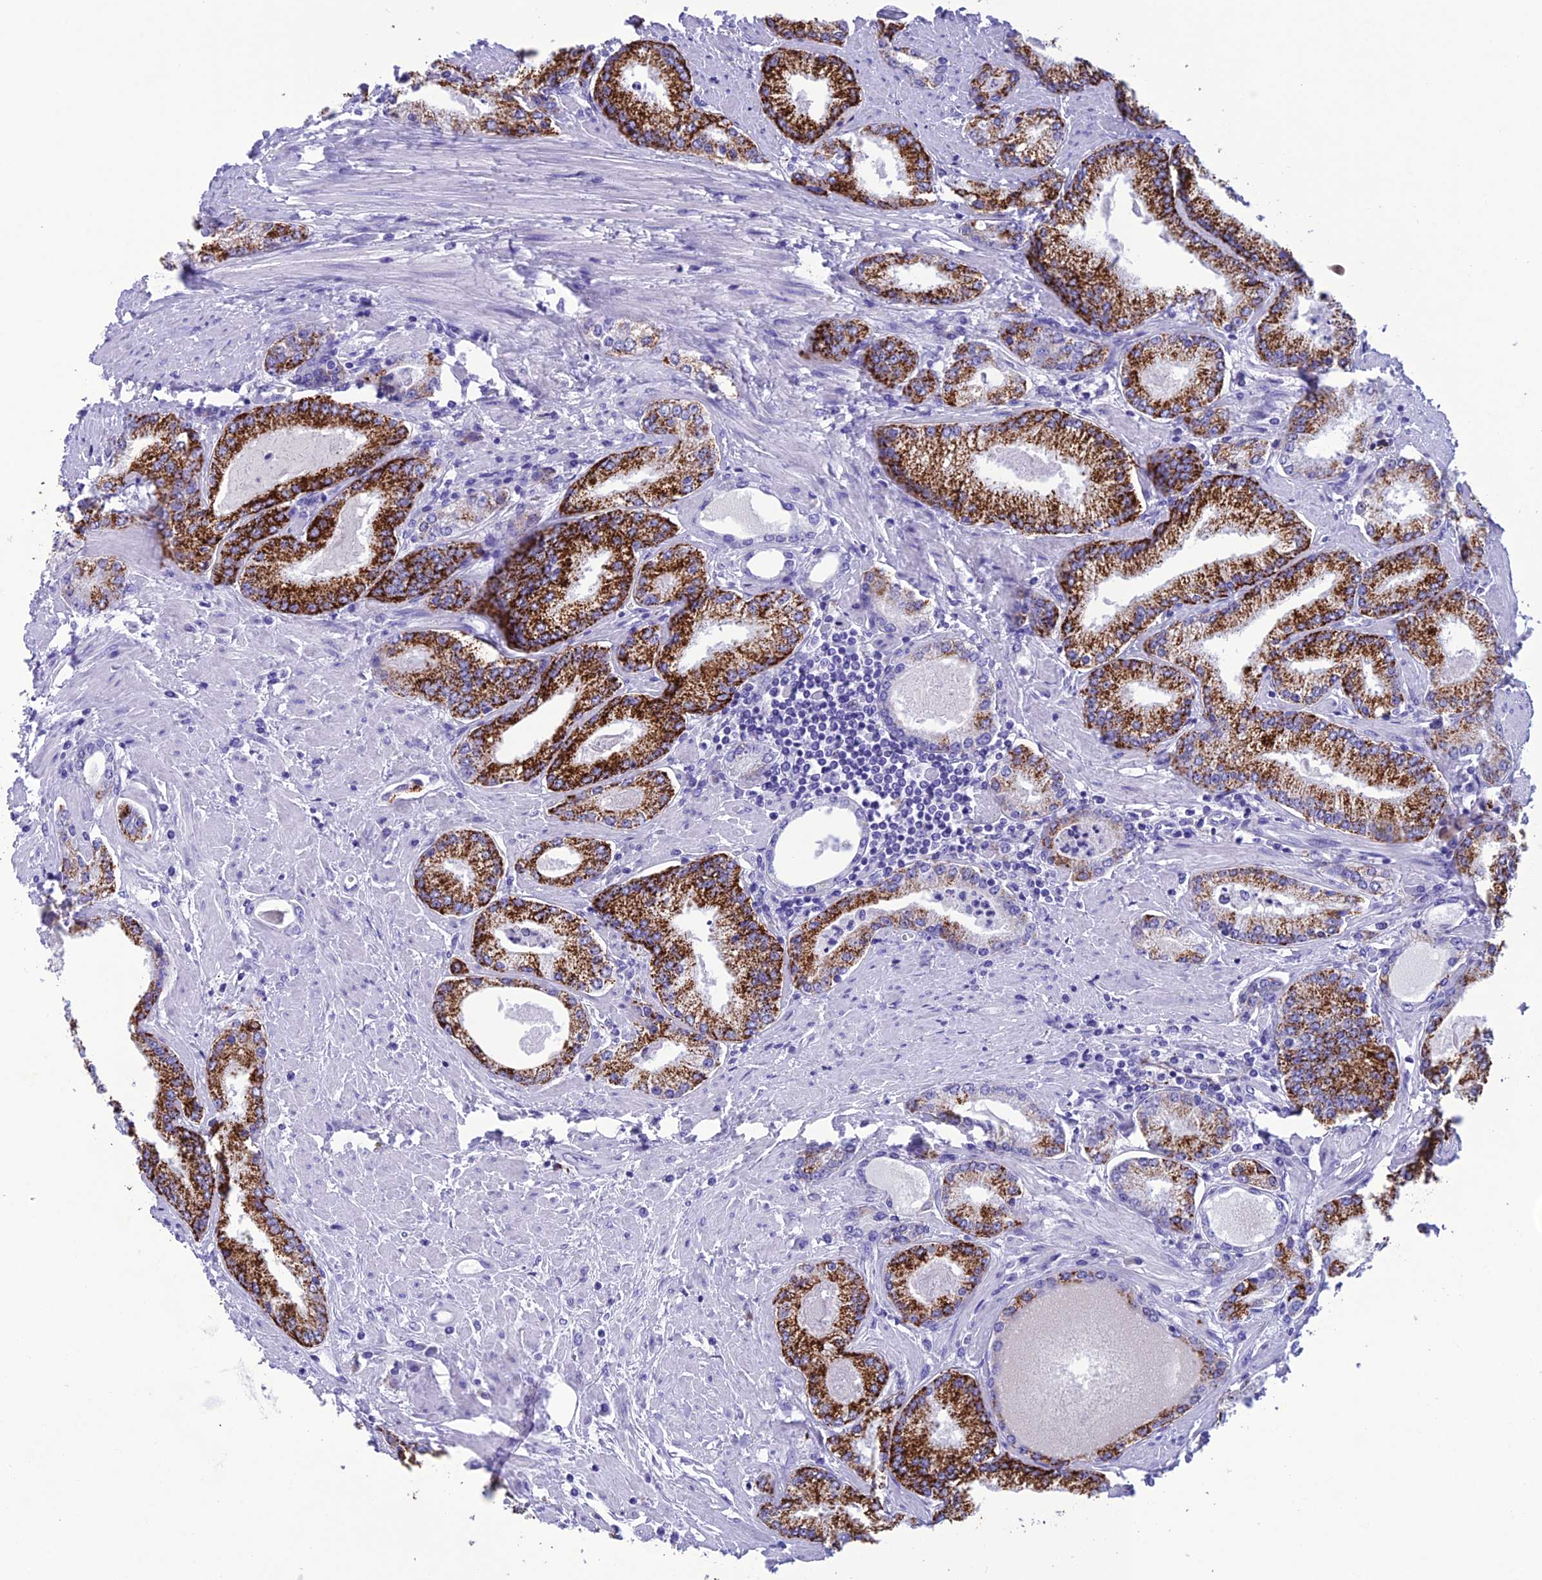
{"staining": {"intensity": "strong", "quantity": ">75%", "location": "cytoplasmic/membranous"}, "tissue": "prostate cancer", "cell_type": "Tumor cells", "image_type": "cancer", "snomed": [{"axis": "morphology", "description": "Adenocarcinoma, High grade"}, {"axis": "topography", "description": "Prostate"}], "caption": "A brown stain labels strong cytoplasmic/membranous positivity of a protein in high-grade adenocarcinoma (prostate) tumor cells.", "gene": "TRAM1L1", "patient": {"sex": "male", "age": 66}}